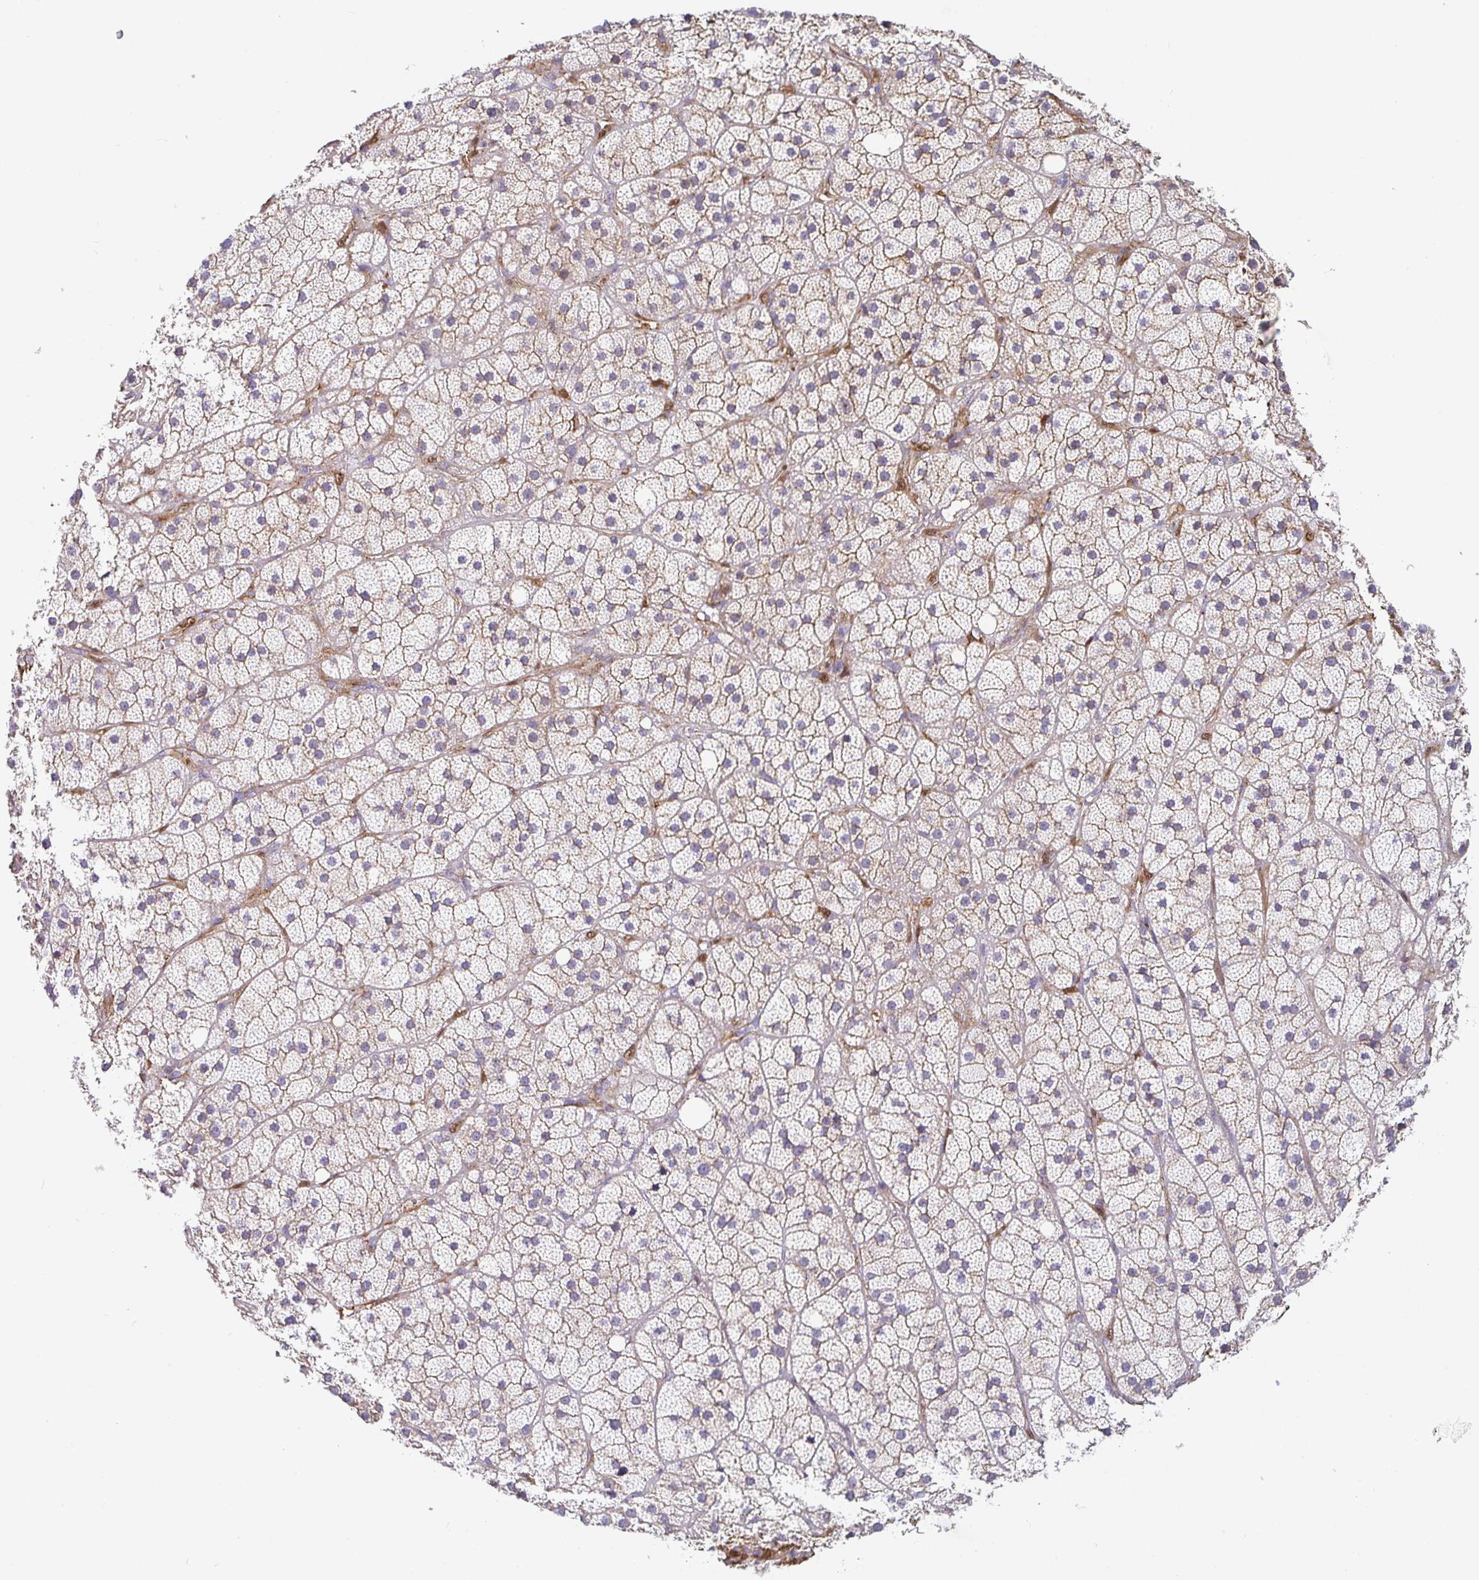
{"staining": {"intensity": "negative", "quantity": "none", "location": "none"}, "tissue": "adrenal gland", "cell_type": "Glandular cells", "image_type": "normal", "snomed": [{"axis": "morphology", "description": "Normal tissue, NOS"}, {"axis": "topography", "description": "Adrenal gland"}], "caption": "Immunohistochemical staining of normal human adrenal gland displays no significant positivity in glandular cells. (DAB immunohistochemistry visualized using brightfield microscopy, high magnification).", "gene": "PIWIL3", "patient": {"sex": "male", "age": 57}}